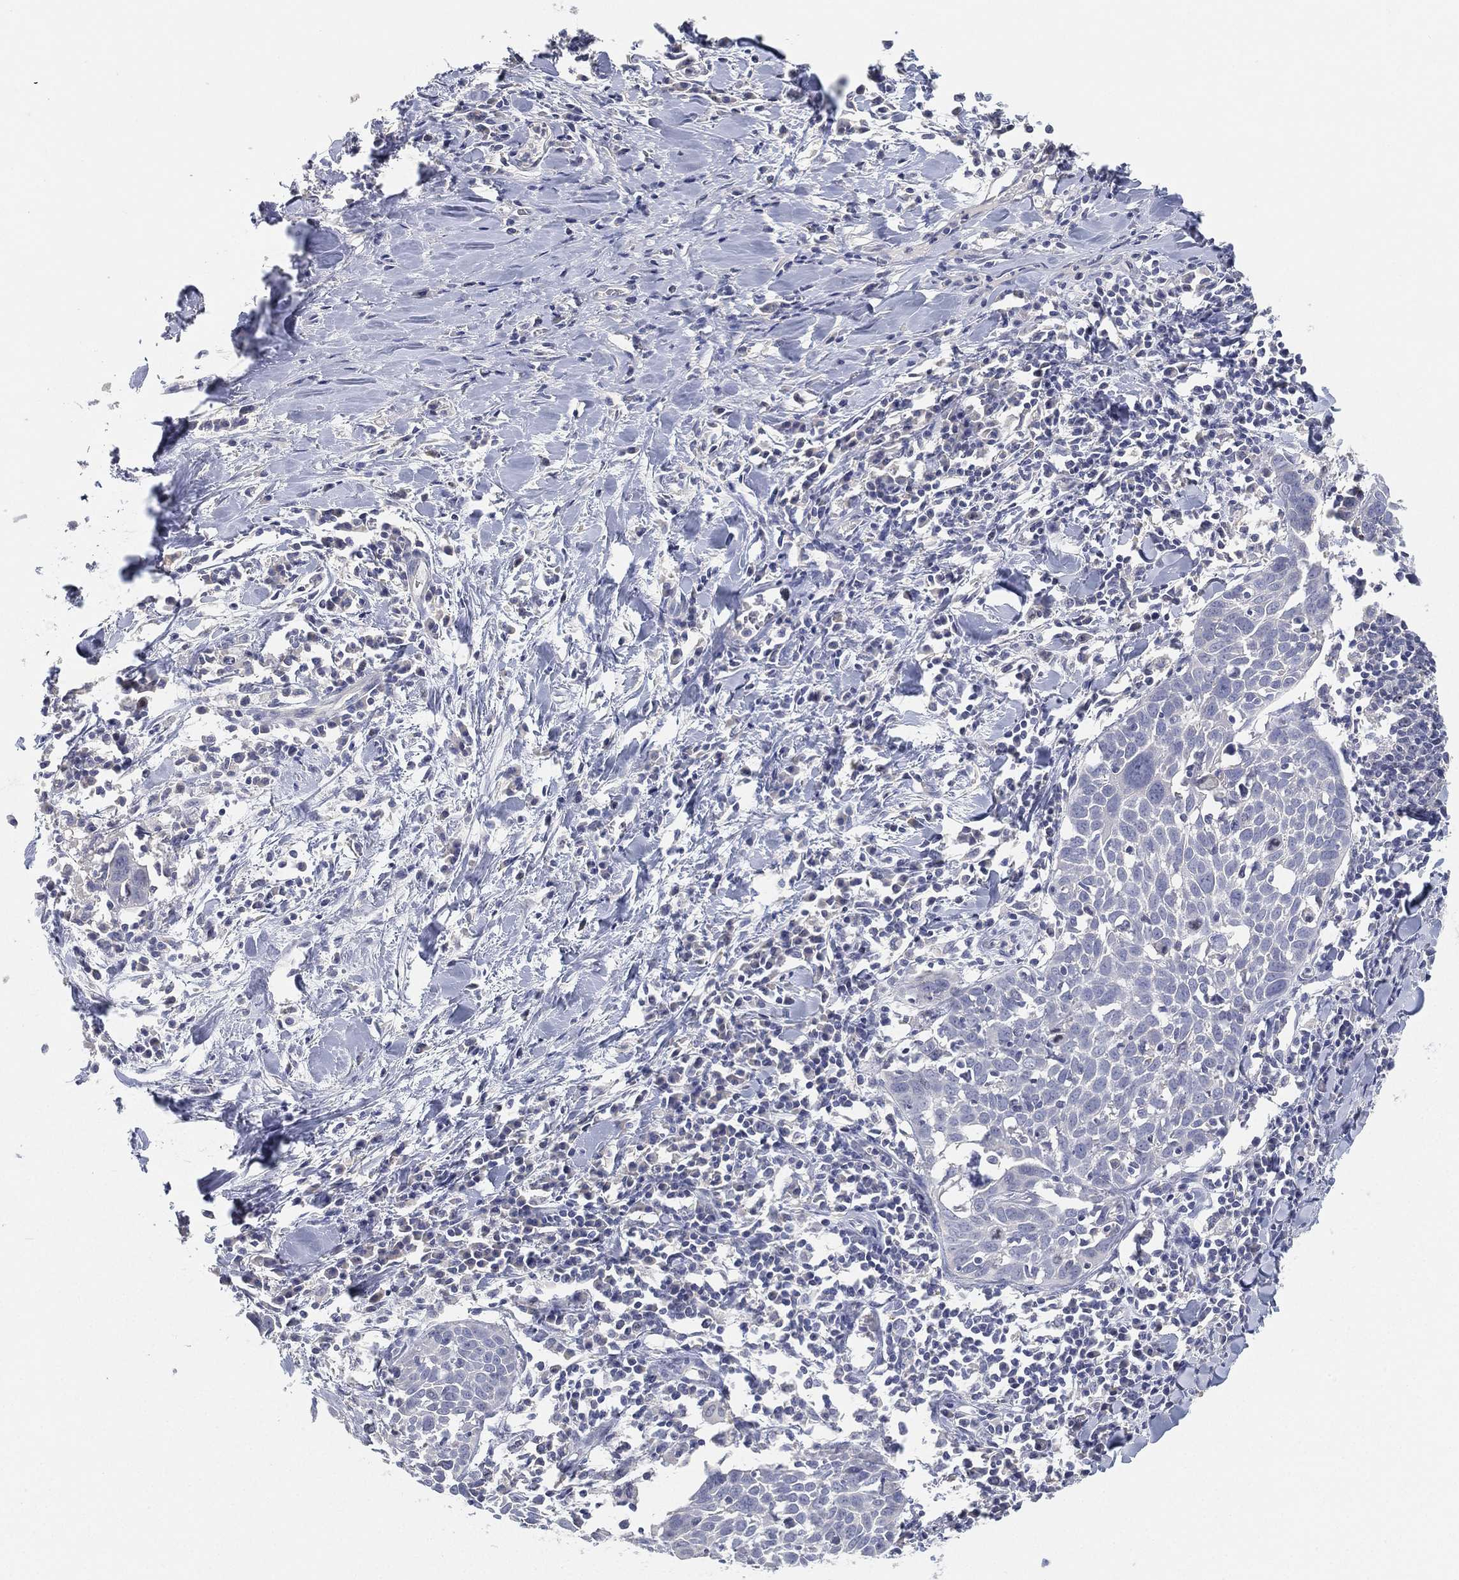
{"staining": {"intensity": "negative", "quantity": "none", "location": "none"}, "tissue": "lung cancer", "cell_type": "Tumor cells", "image_type": "cancer", "snomed": [{"axis": "morphology", "description": "Squamous cell carcinoma, NOS"}, {"axis": "topography", "description": "Lung"}], "caption": "Micrograph shows no significant protein expression in tumor cells of lung cancer.", "gene": "FAM187B", "patient": {"sex": "male", "age": 57}}